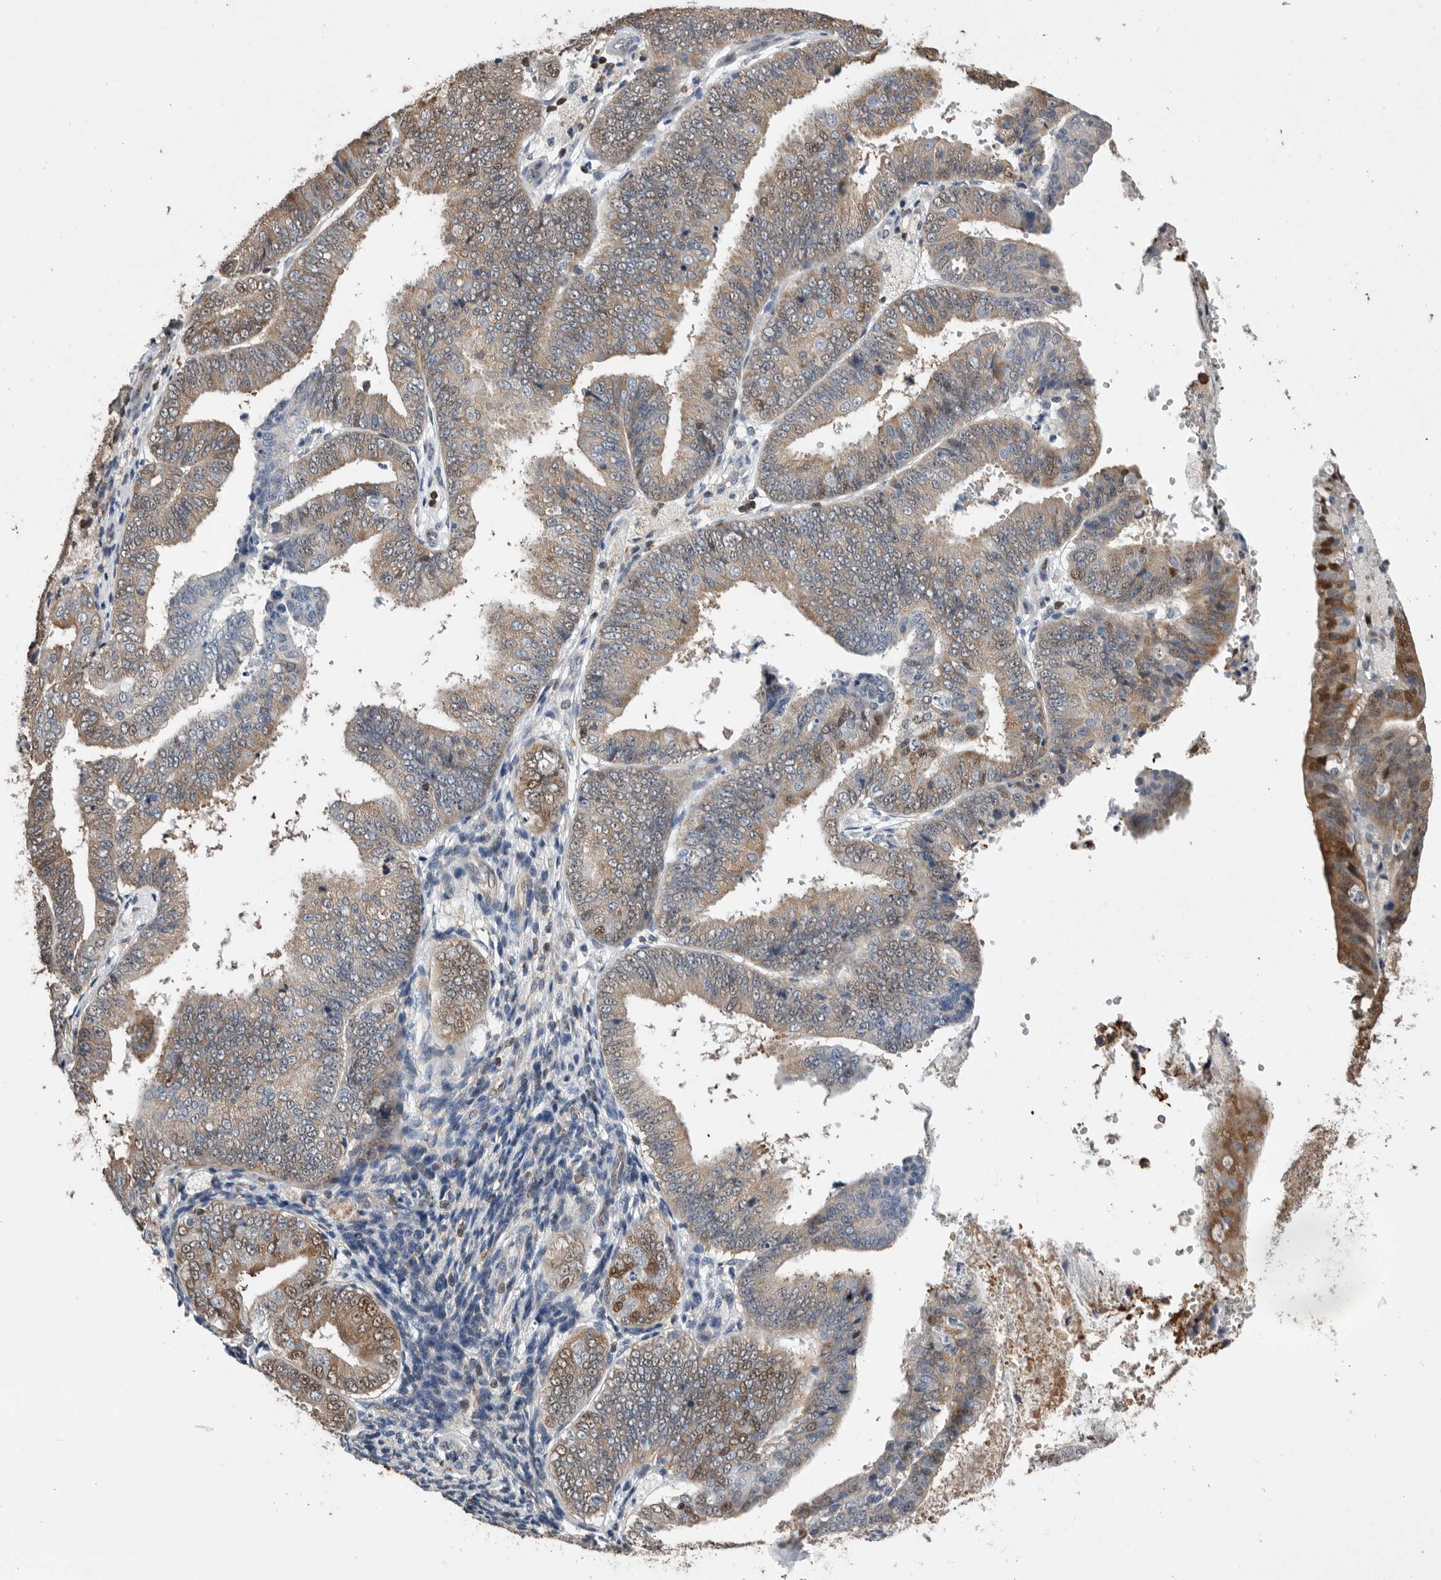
{"staining": {"intensity": "moderate", "quantity": "25%-75%", "location": "cytoplasmic/membranous,nuclear"}, "tissue": "endometrial cancer", "cell_type": "Tumor cells", "image_type": "cancer", "snomed": [{"axis": "morphology", "description": "Adenocarcinoma, NOS"}, {"axis": "topography", "description": "Endometrium"}], "caption": "Protein analysis of endometrial adenocarcinoma tissue demonstrates moderate cytoplasmic/membranous and nuclear expression in approximately 25%-75% of tumor cells.", "gene": "PDCD4", "patient": {"sex": "female", "age": 63}}